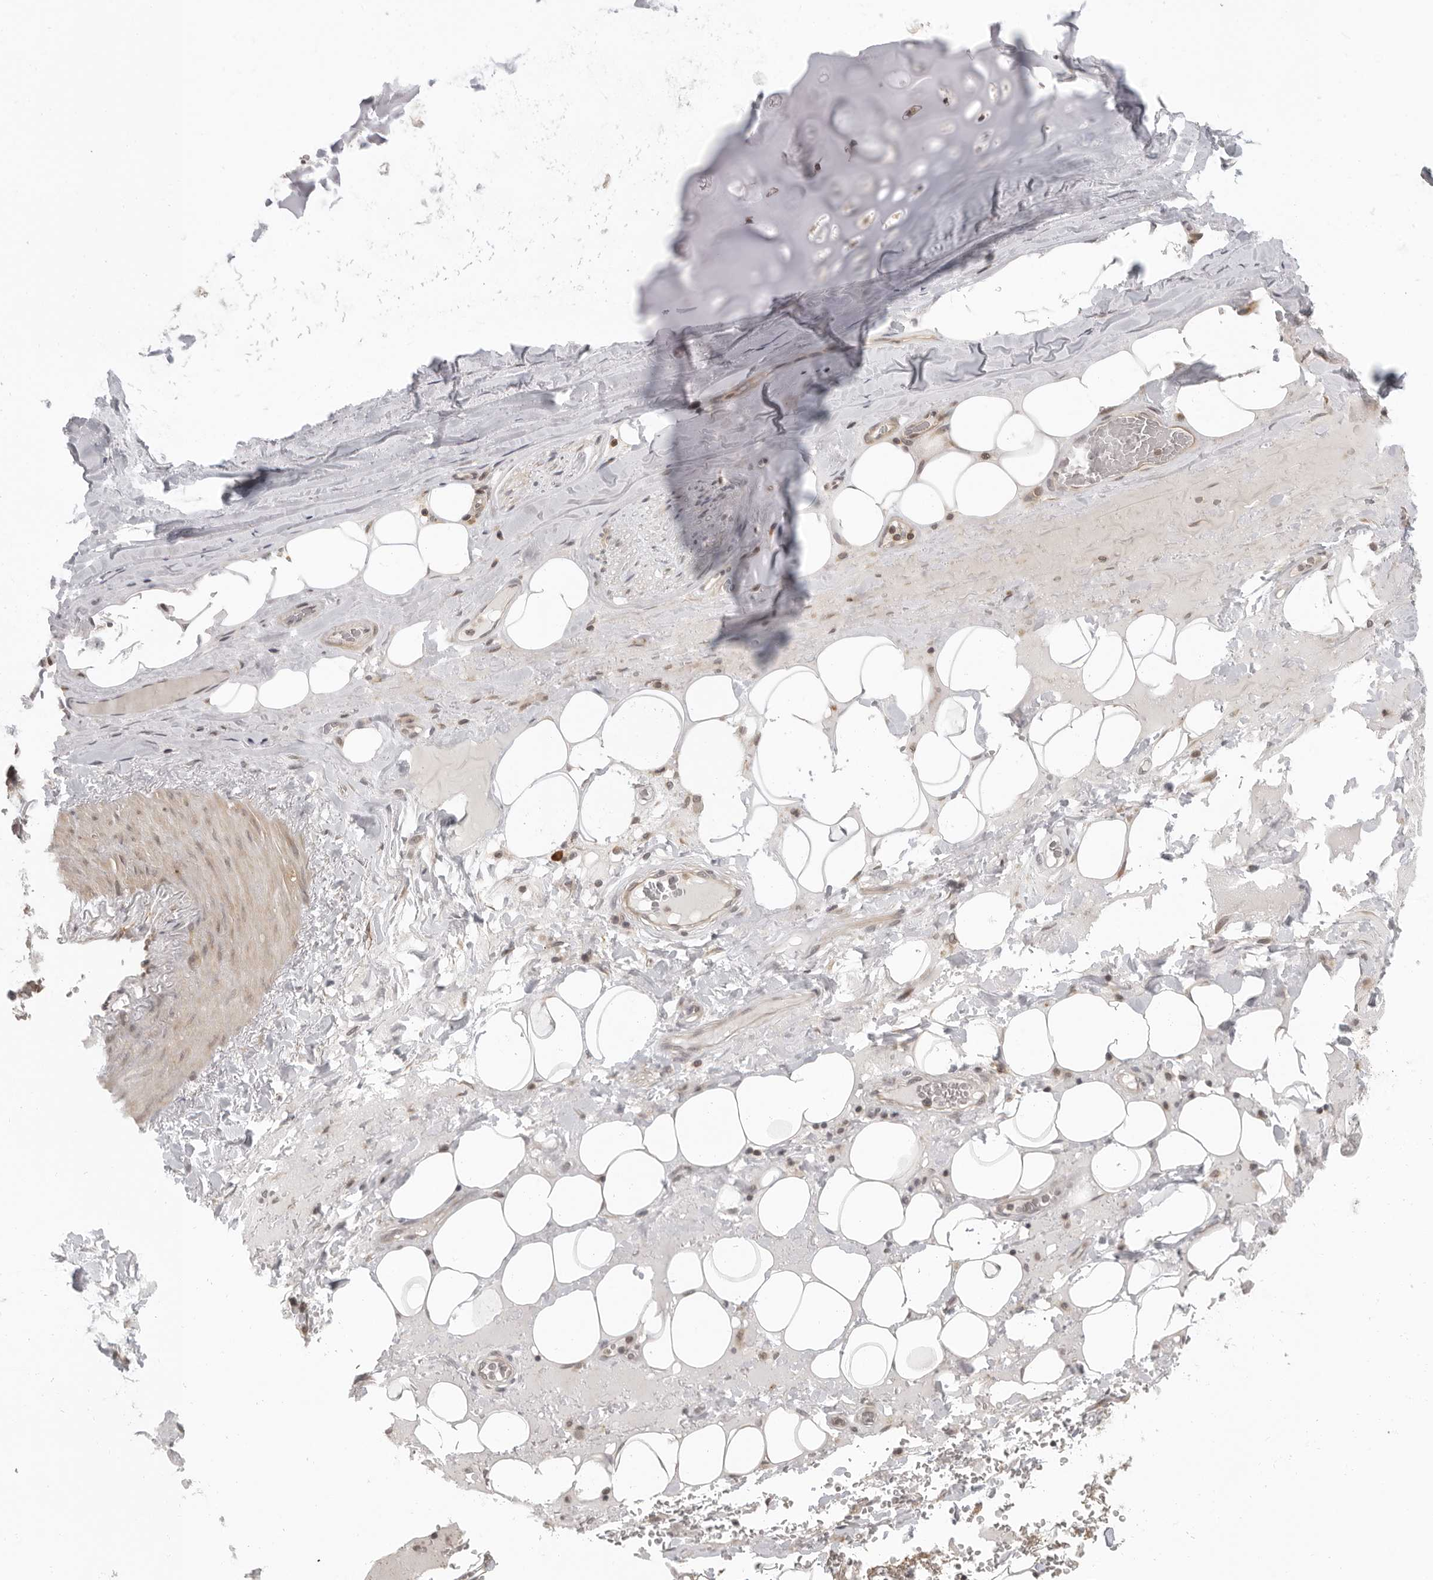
{"staining": {"intensity": "negative", "quantity": "none", "location": "none"}, "tissue": "adipose tissue", "cell_type": "Adipocytes", "image_type": "normal", "snomed": [{"axis": "morphology", "description": "Normal tissue, NOS"}, {"axis": "topography", "description": "Cartilage tissue"}], "caption": "Adipocytes are negative for protein expression in unremarkable human adipose tissue. Brightfield microscopy of immunohistochemistry stained with DAB (brown) and hematoxylin (blue), captured at high magnification.", "gene": "PRRC2A", "patient": {"sex": "female", "age": 63}}